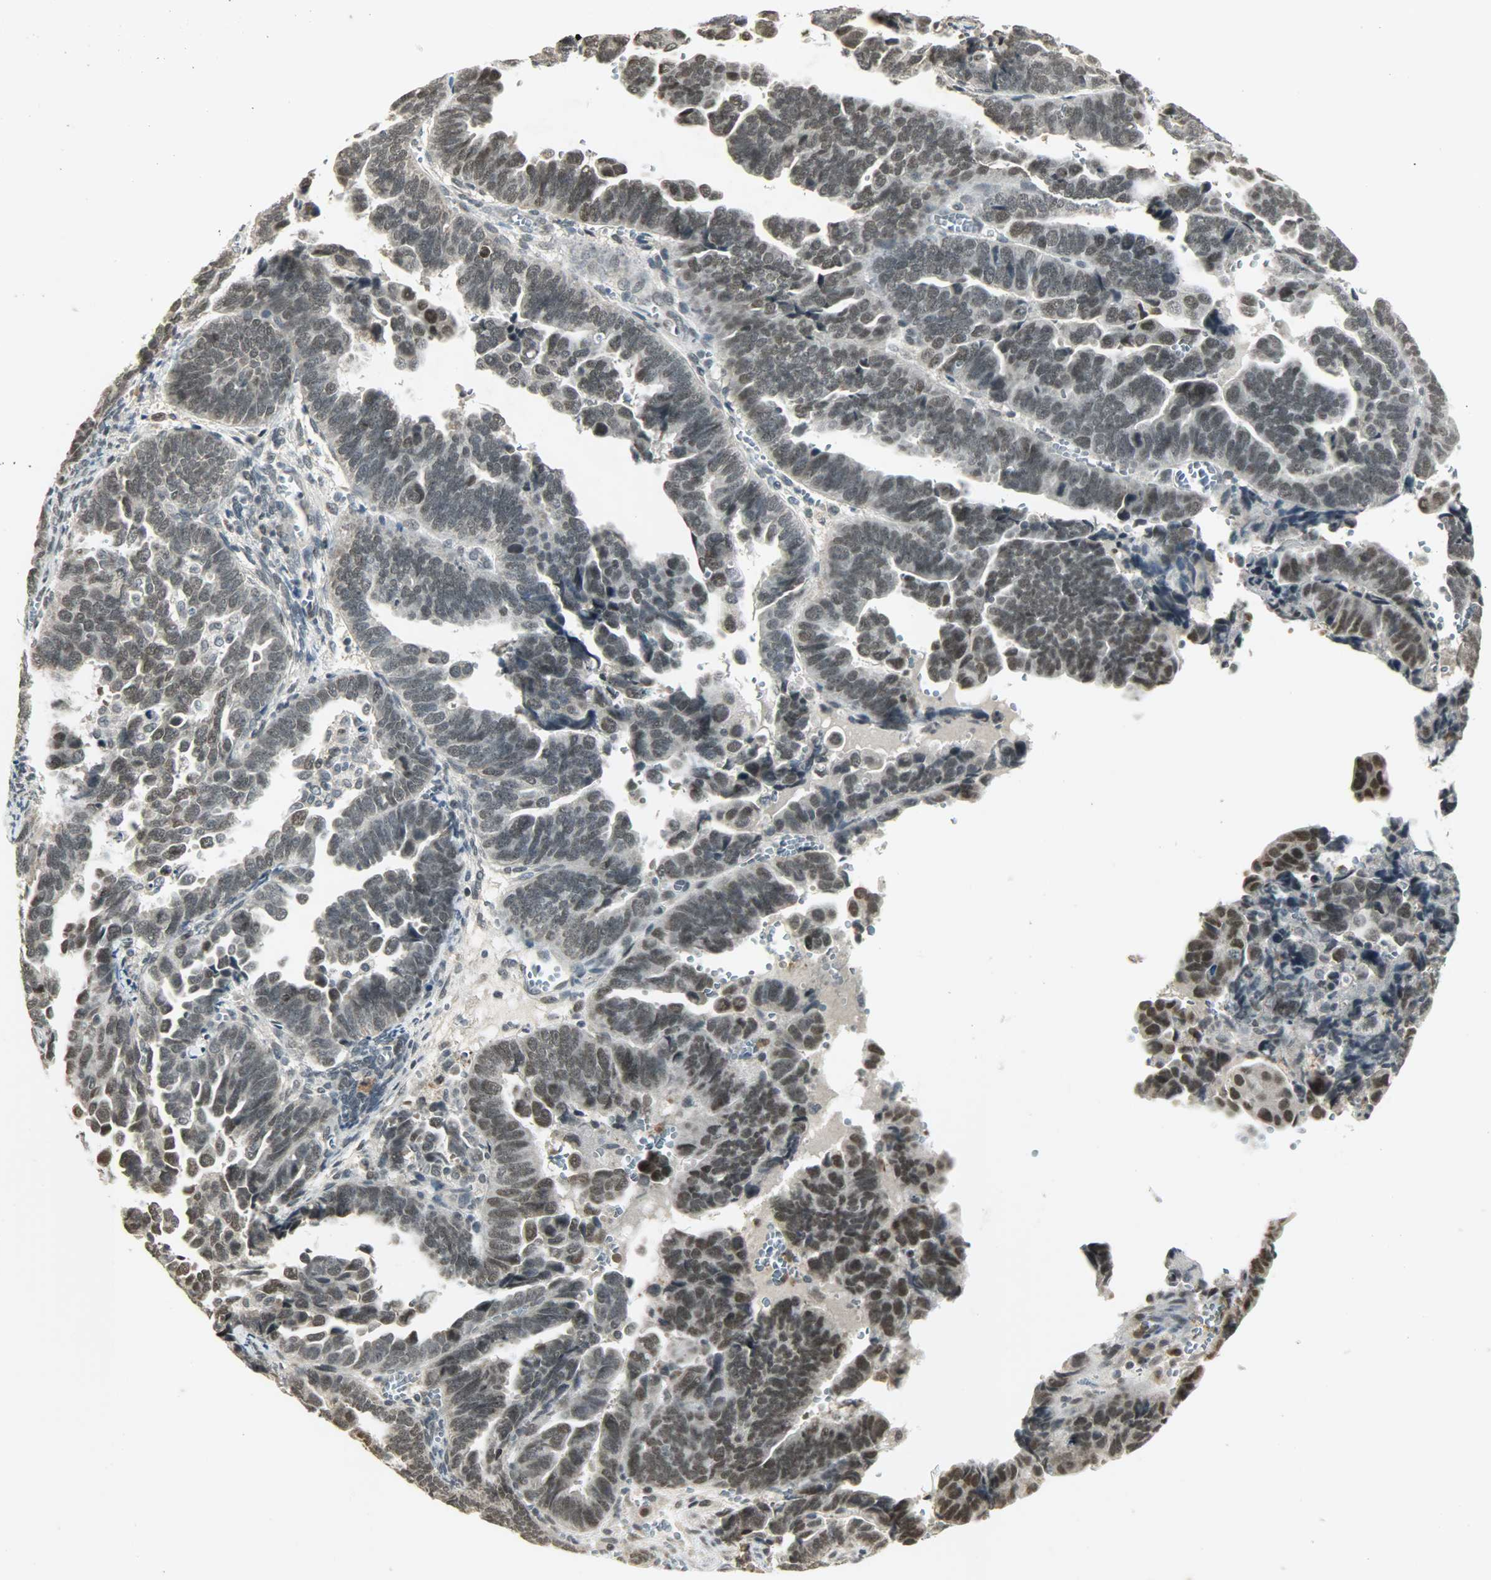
{"staining": {"intensity": "weak", "quantity": "25%-75%", "location": "nuclear"}, "tissue": "endometrial cancer", "cell_type": "Tumor cells", "image_type": "cancer", "snomed": [{"axis": "morphology", "description": "Adenocarcinoma, NOS"}, {"axis": "topography", "description": "Endometrium"}], "caption": "Tumor cells reveal low levels of weak nuclear expression in approximately 25%-75% of cells in endometrial adenocarcinoma.", "gene": "SMARCA5", "patient": {"sex": "female", "age": 75}}